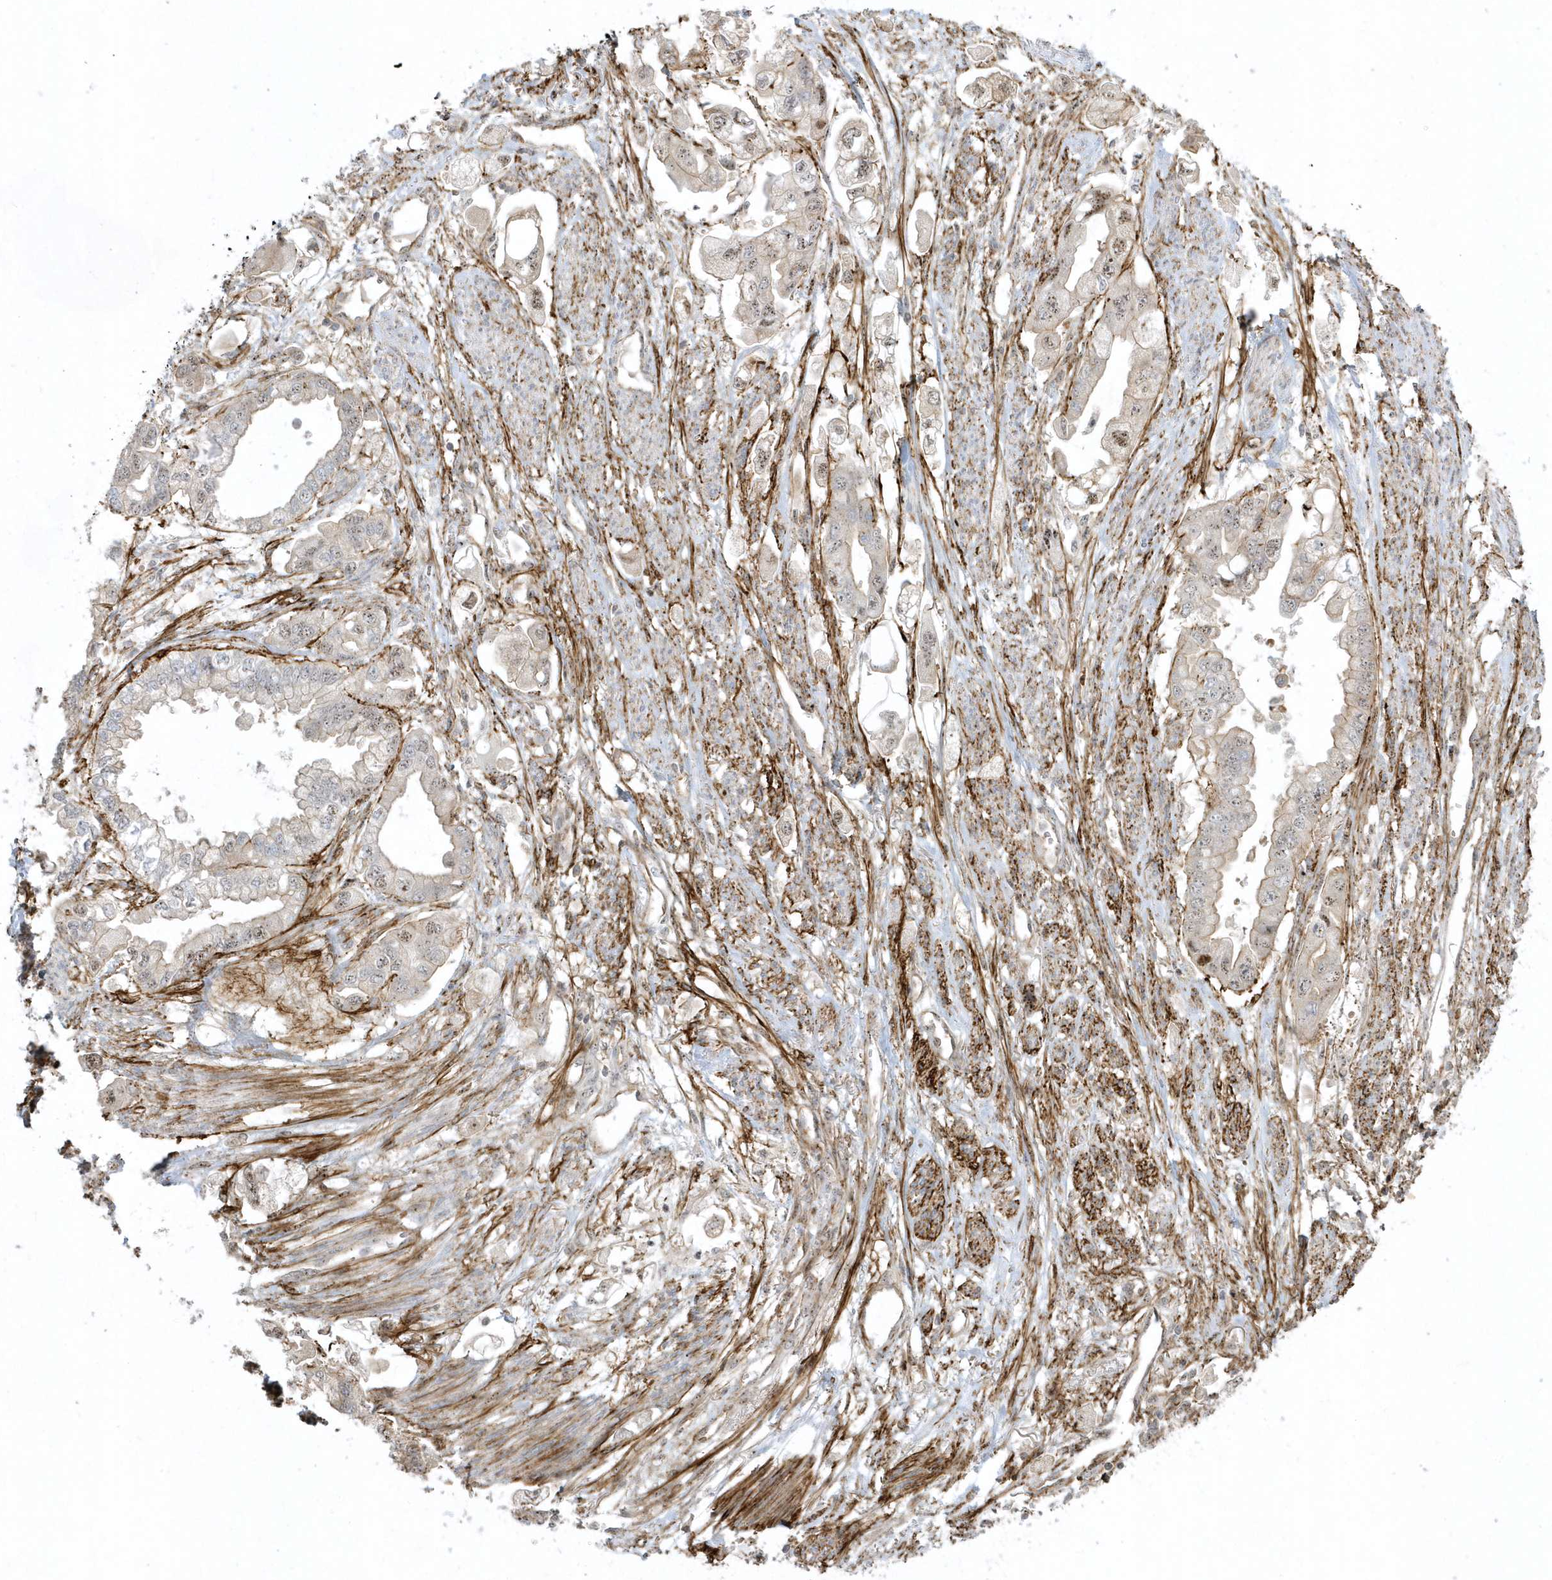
{"staining": {"intensity": "weak", "quantity": "<25%", "location": "nuclear"}, "tissue": "stomach cancer", "cell_type": "Tumor cells", "image_type": "cancer", "snomed": [{"axis": "morphology", "description": "Adenocarcinoma, NOS"}, {"axis": "topography", "description": "Stomach"}], "caption": "Immunohistochemical staining of adenocarcinoma (stomach) exhibits no significant positivity in tumor cells.", "gene": "MASP2", "patient": {"sex": "male", "age": 62}}